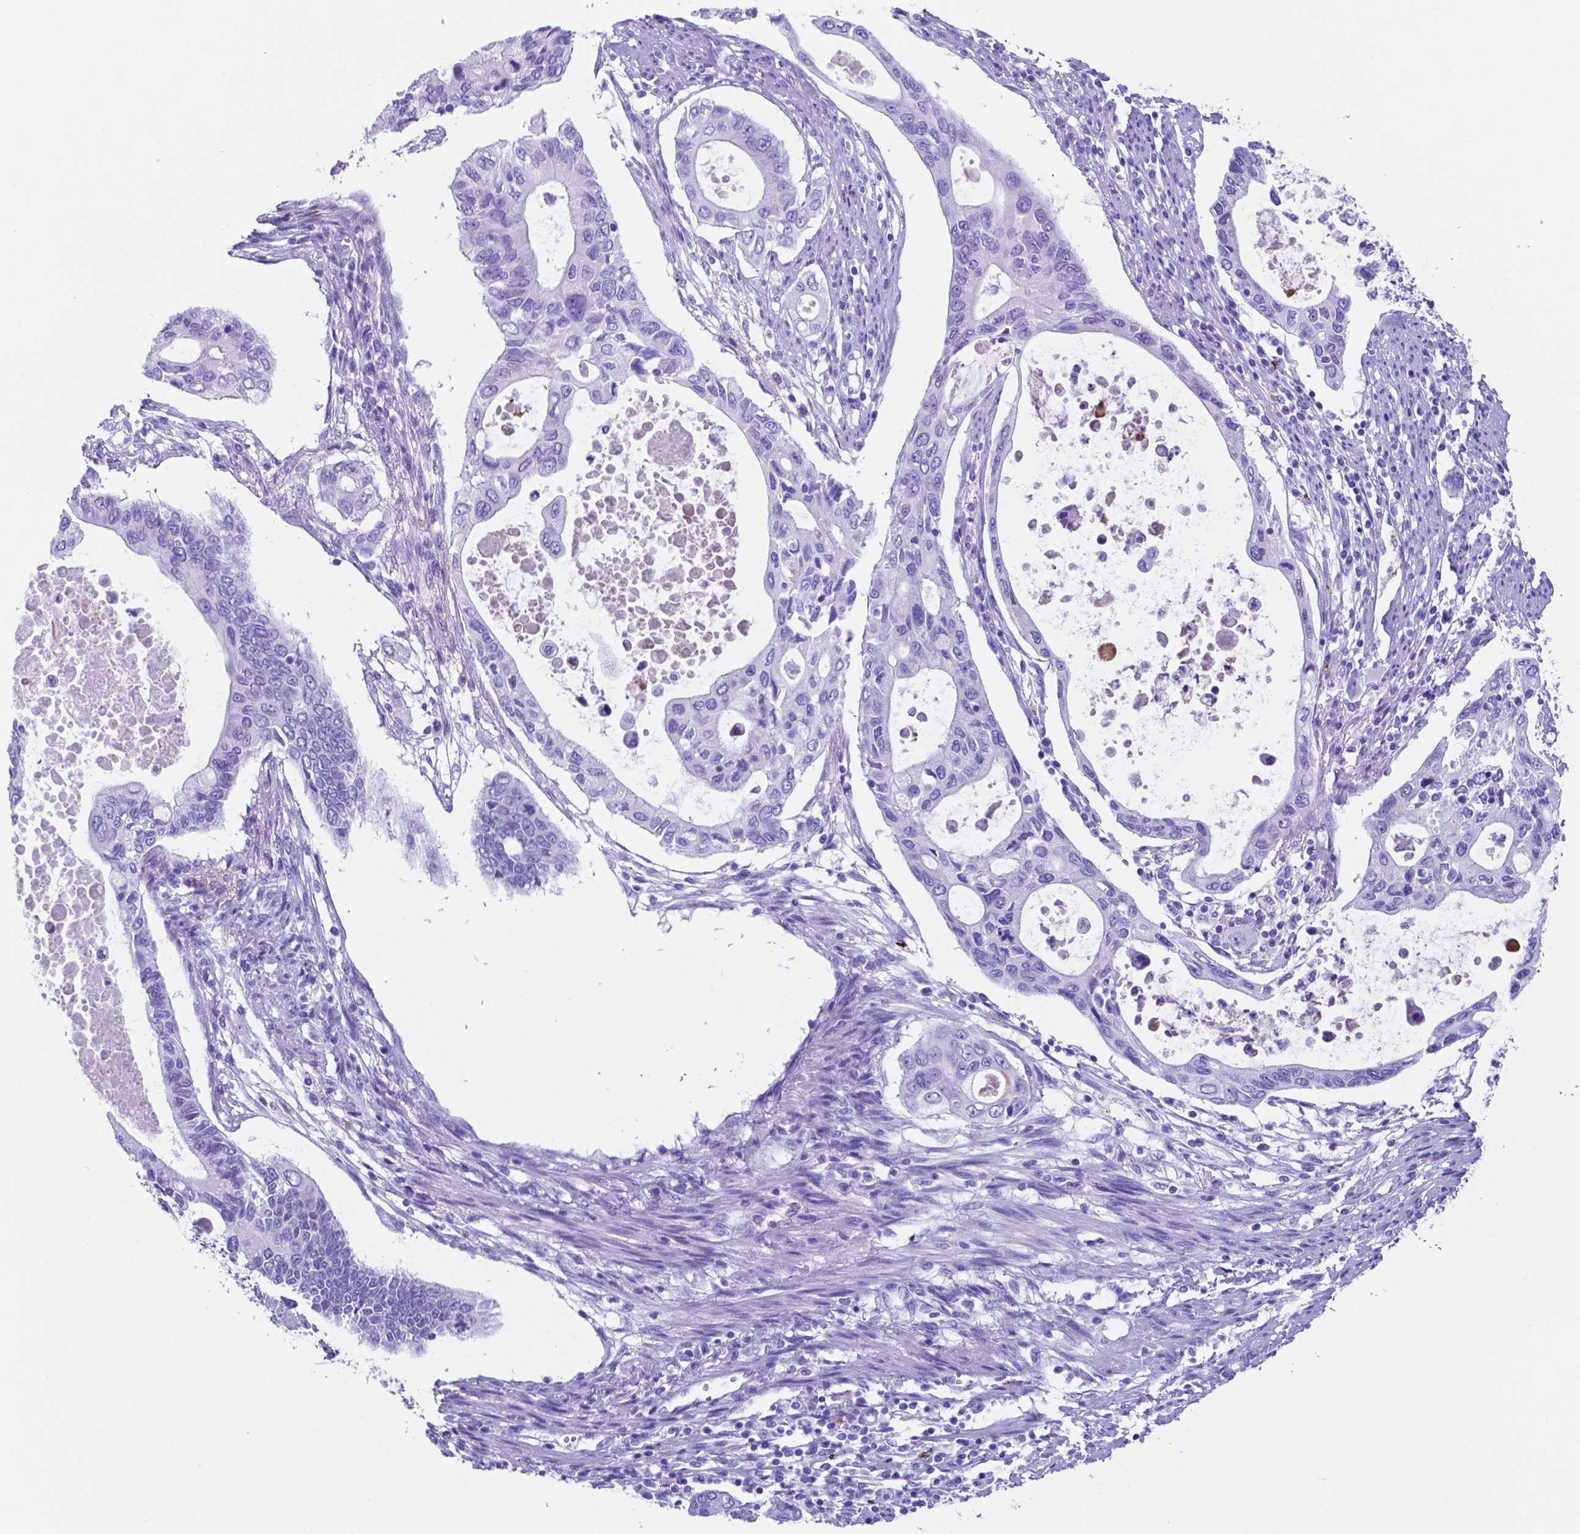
{"staining": {"intensity": "negative", "quantity": "none", "location": "none"}, "tissue": "pancreatic cancer", "cell_type": "Tumor cells", "image_type": "cancer", "snomed": [{"axis": "morphology", "description": "Adenocarcinoma, NOS"}, {"axis": "topography", "description": "Pancreas"}], "caption": "Photomicrograph shows no significant protein staining in tumor cells of pancreatic cancer. (DAB immunohistochemistry (IHC) with hematoxylin counter stain).", "gene": "DNAAF8", "patient": {"sex": "female", "age": 63}}